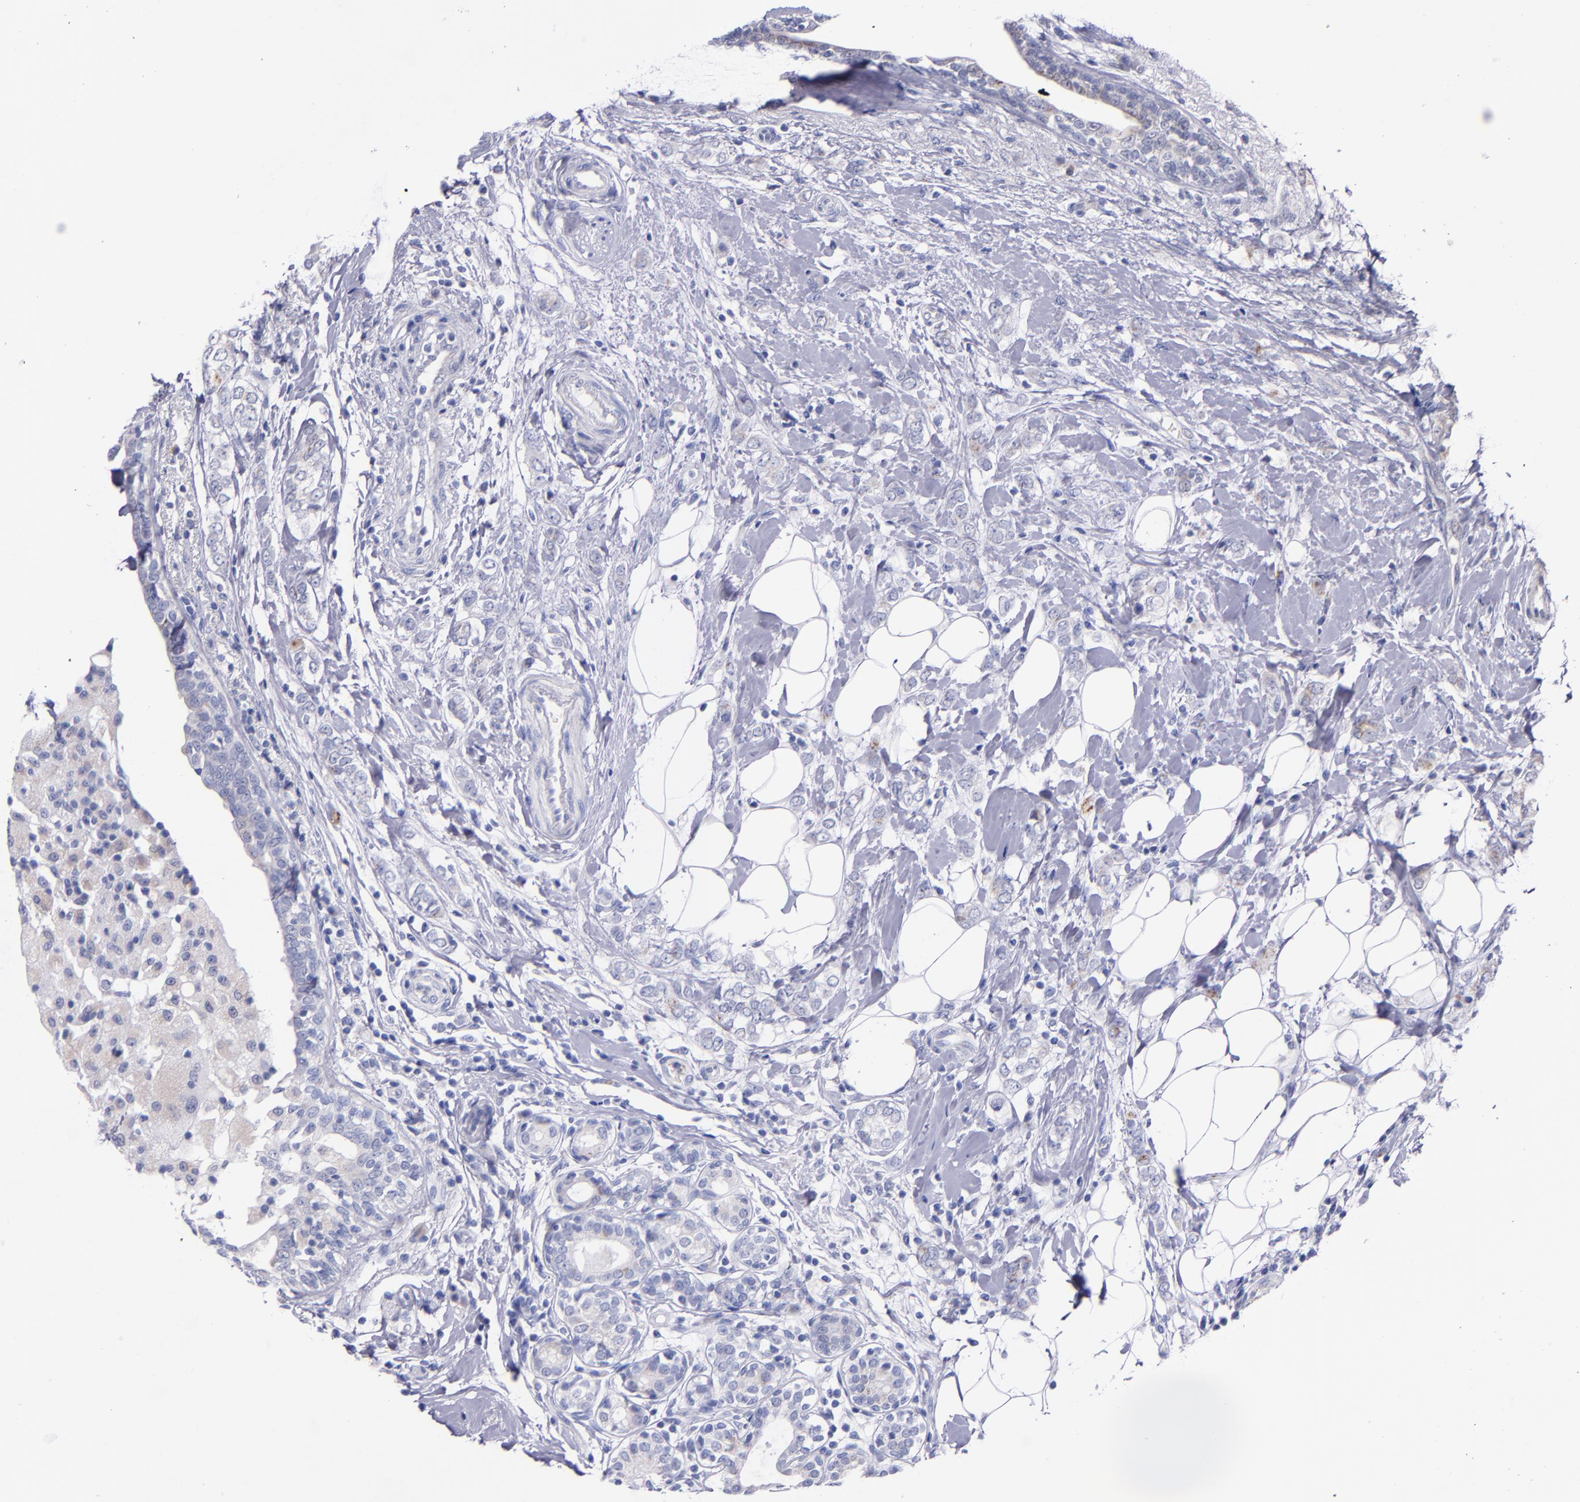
{"staining": {"intensity": "weak", "quantity": "<25%", "location": "cytoplasmic/membranous"}, "tissue": "breast cancer", "cell_type": "Tumor cells", "image_type": "cancer", "snomed": [{"axis": "morphology", "description": "Normal tissue, NOS"}, {"axis": "morphology", "description": "Lobular carcinoma"}, {"axis": "topography", "description": "Breast"}], "caption": "Immunohistochemical staining of breast cancer (lobular carcinoma) displays no significant positivity in tumor cells. The staining was performed using DAB to visualize the protein expression in brown, while the nuclei were stained in blue with hematoxylin (Magnification: 20x).", "gene": "RAB41", "patient": {"sex": "female", "age": 47}}